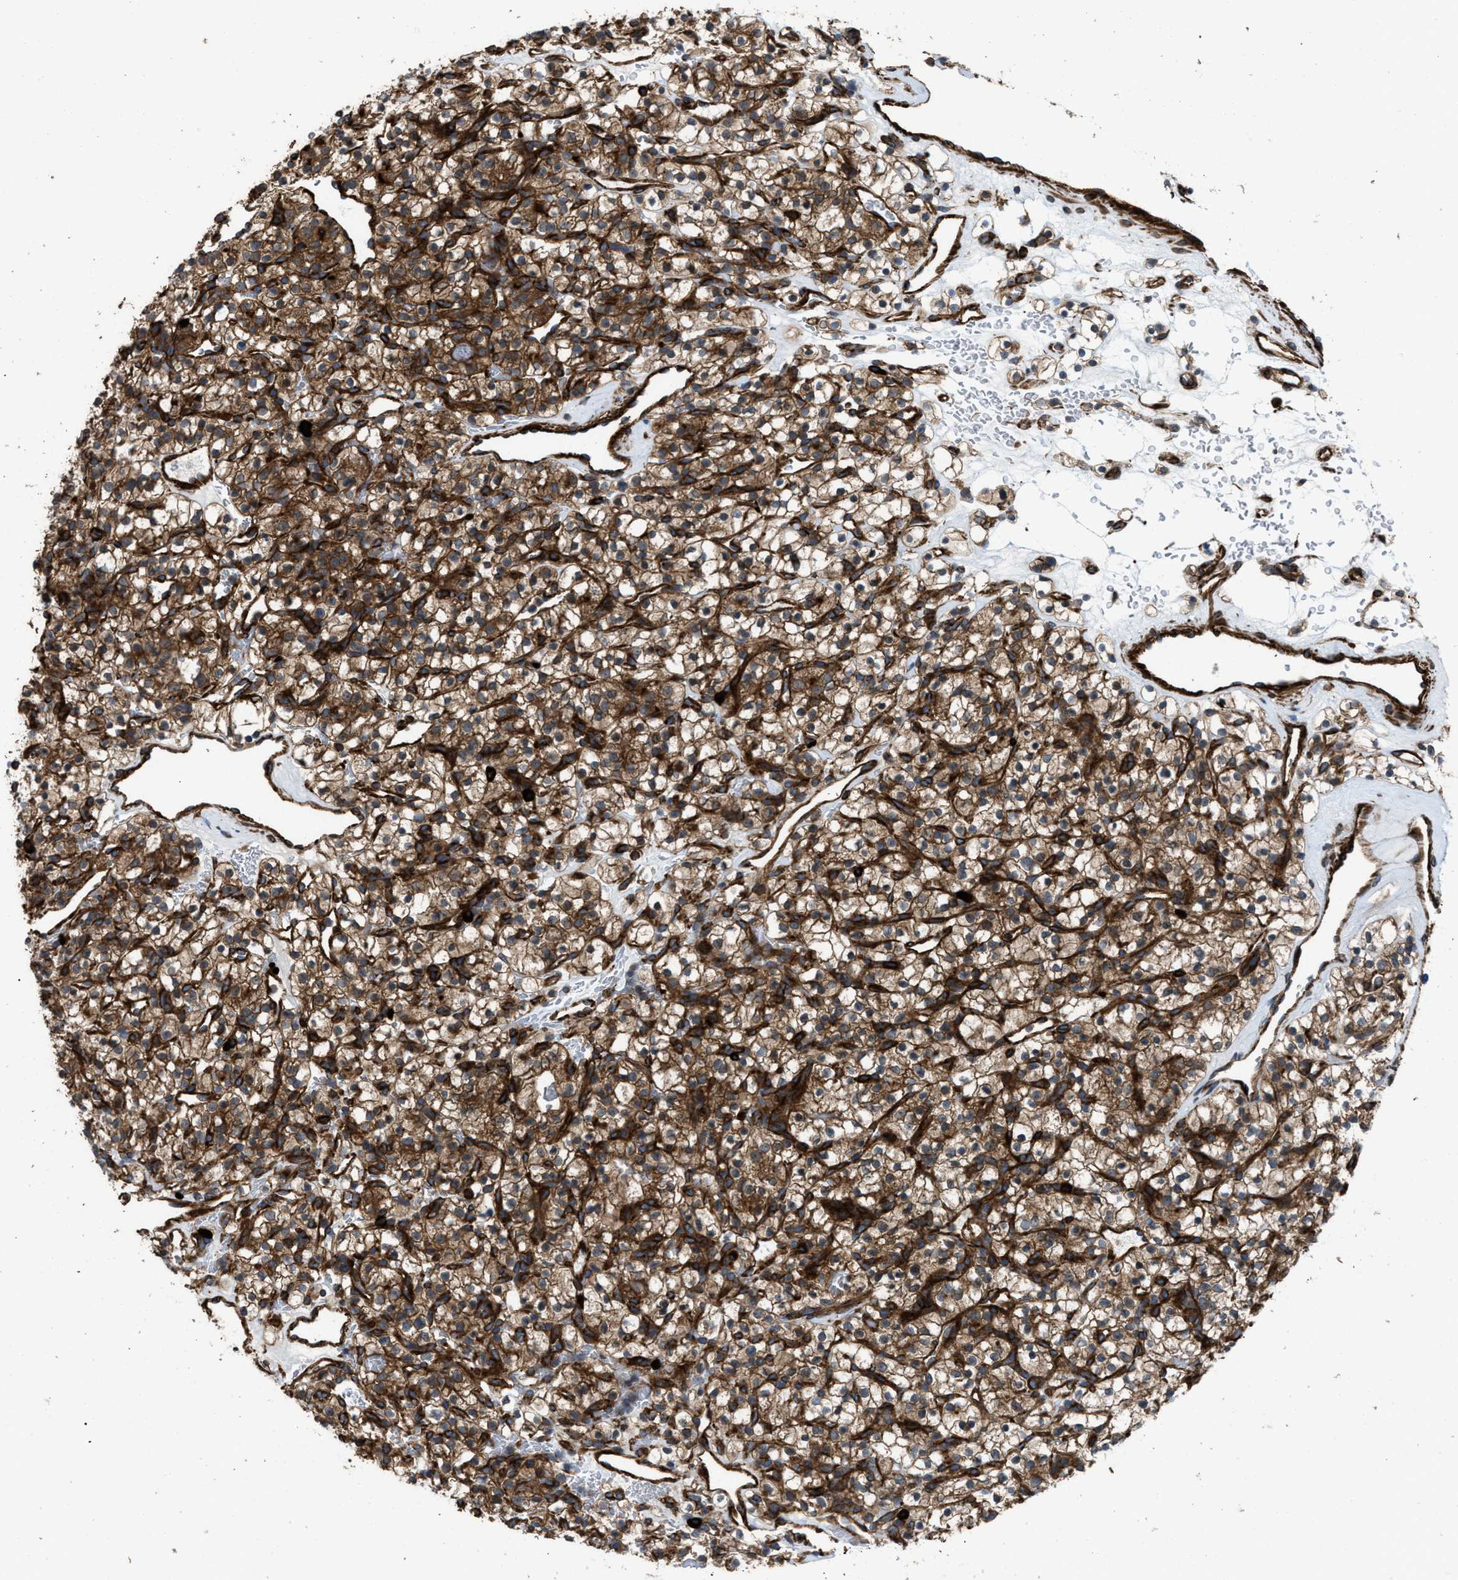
{"staining": {"intensity": "moderate", "quantity": ">75%", "location": "cytoplasmic/membranous"}, "tissue": "renal cancer", "cell_type": "Tumor cells", "image_type": "cancer", "snomed": [{"axis": "morphology", "description": "Adenocarcinoma, NOS"}, {"axis": "topography", "description": "Kidney"}], "caption": "A micrograph showing moderate cytoplasmic/membranous expression in approximately >75% of tumor cells in renal cancer, as visualized by brown immunohistochemical staining.", "gene": "EGLN1", "patient": {"sex": "female", "age": 57}}